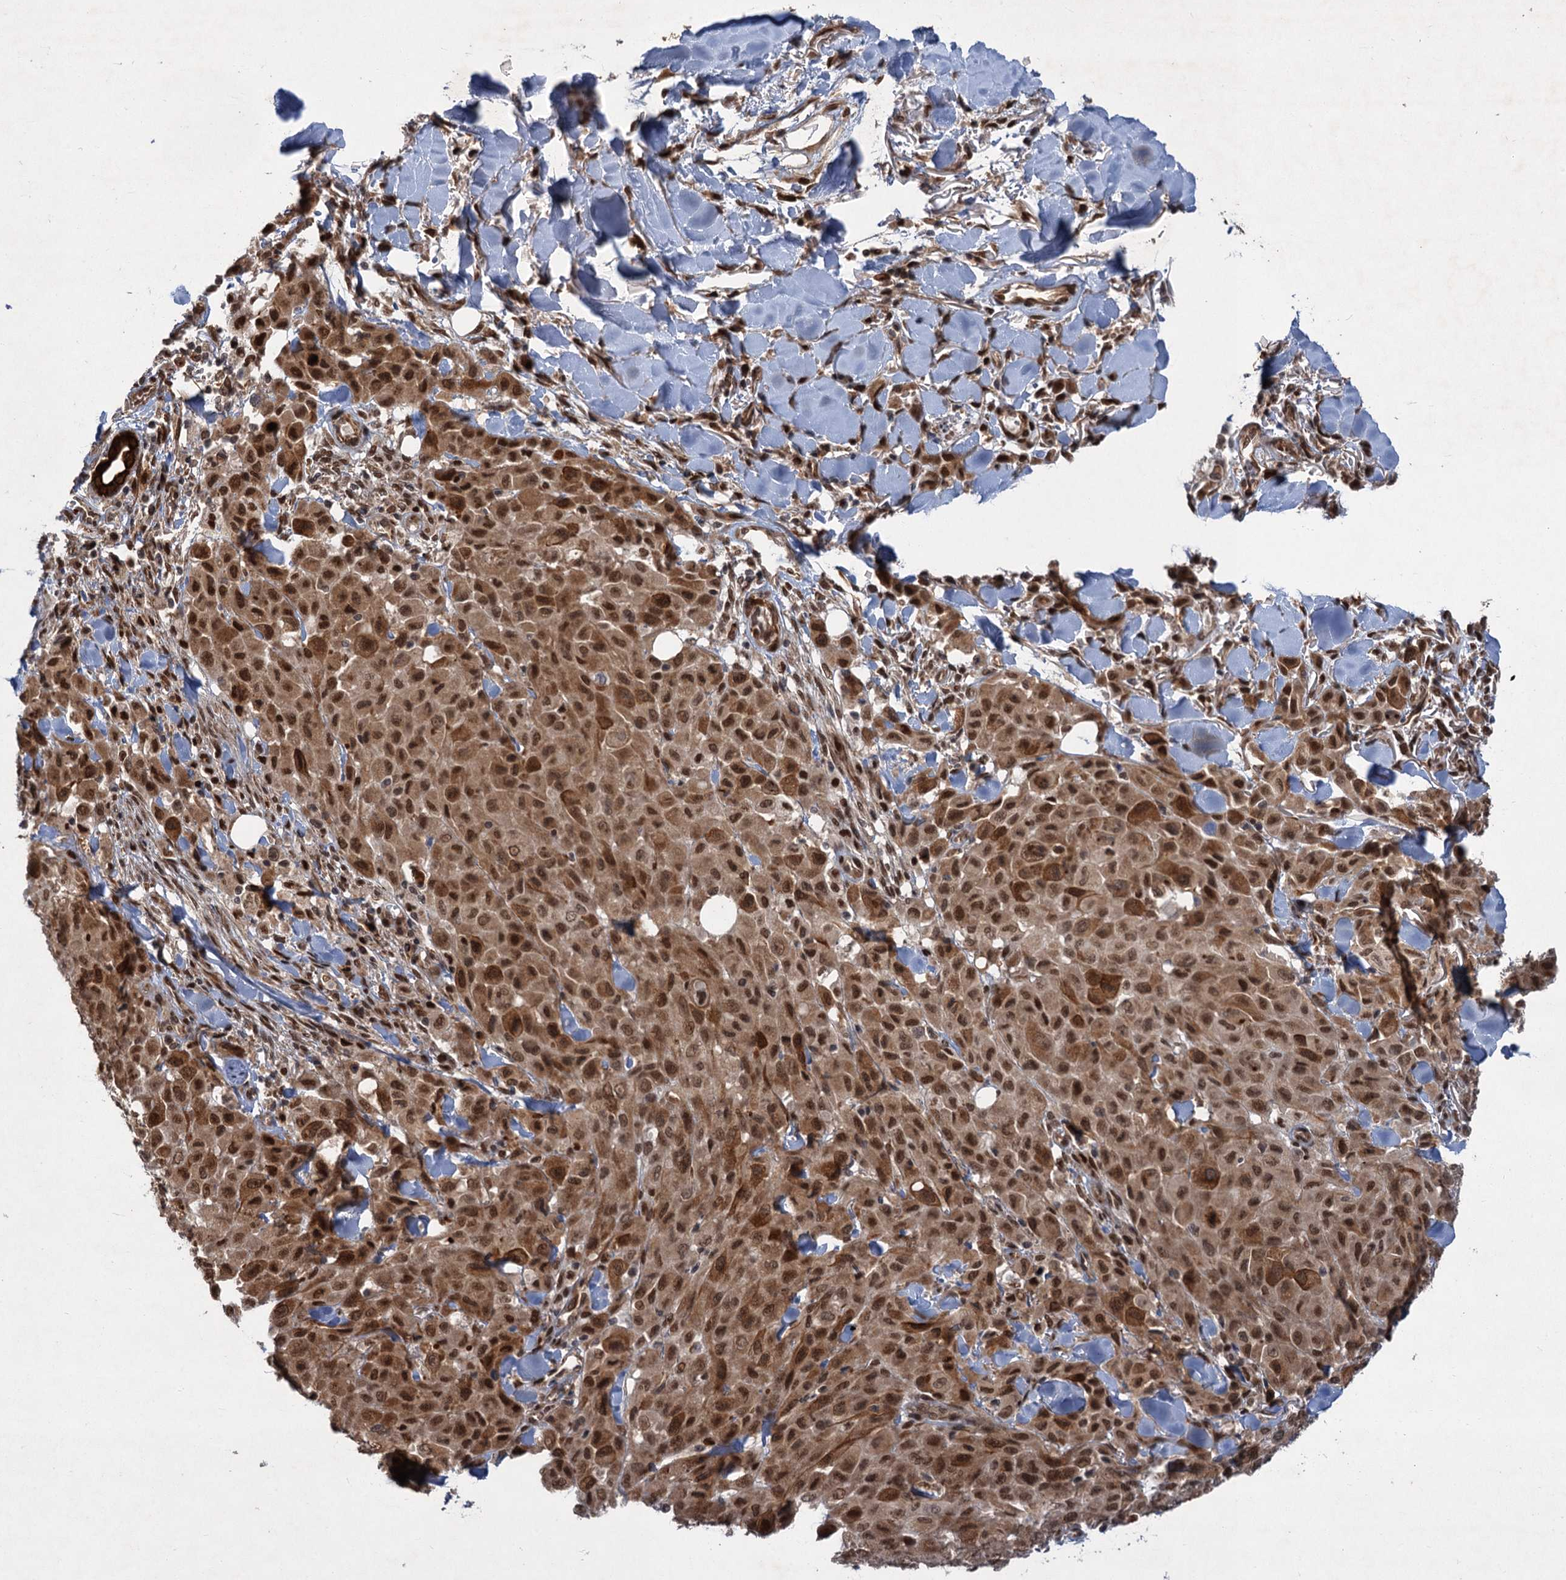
{"staining": {"intensity": "strong", "quantity": ">75%", "location": "cytoplasmic/membranous,nuclear"}, "tissue": "melanoma", "cell_type": "Tumor cells", "image_type": "cancer", "snomed": [{"axis": "morphology", "description": "Malignant melanoma, Metastatic site"}, {"axis": "topography", "description": "Skin"}], "caption": "Brown immunohistochemical staining in human melanoma displays strong cytoplasmic/membranous and nuclear positivity in about >75% of tumor cells.", "gene": "TTC31", "patient": {"sex": "female", "age": 81}}